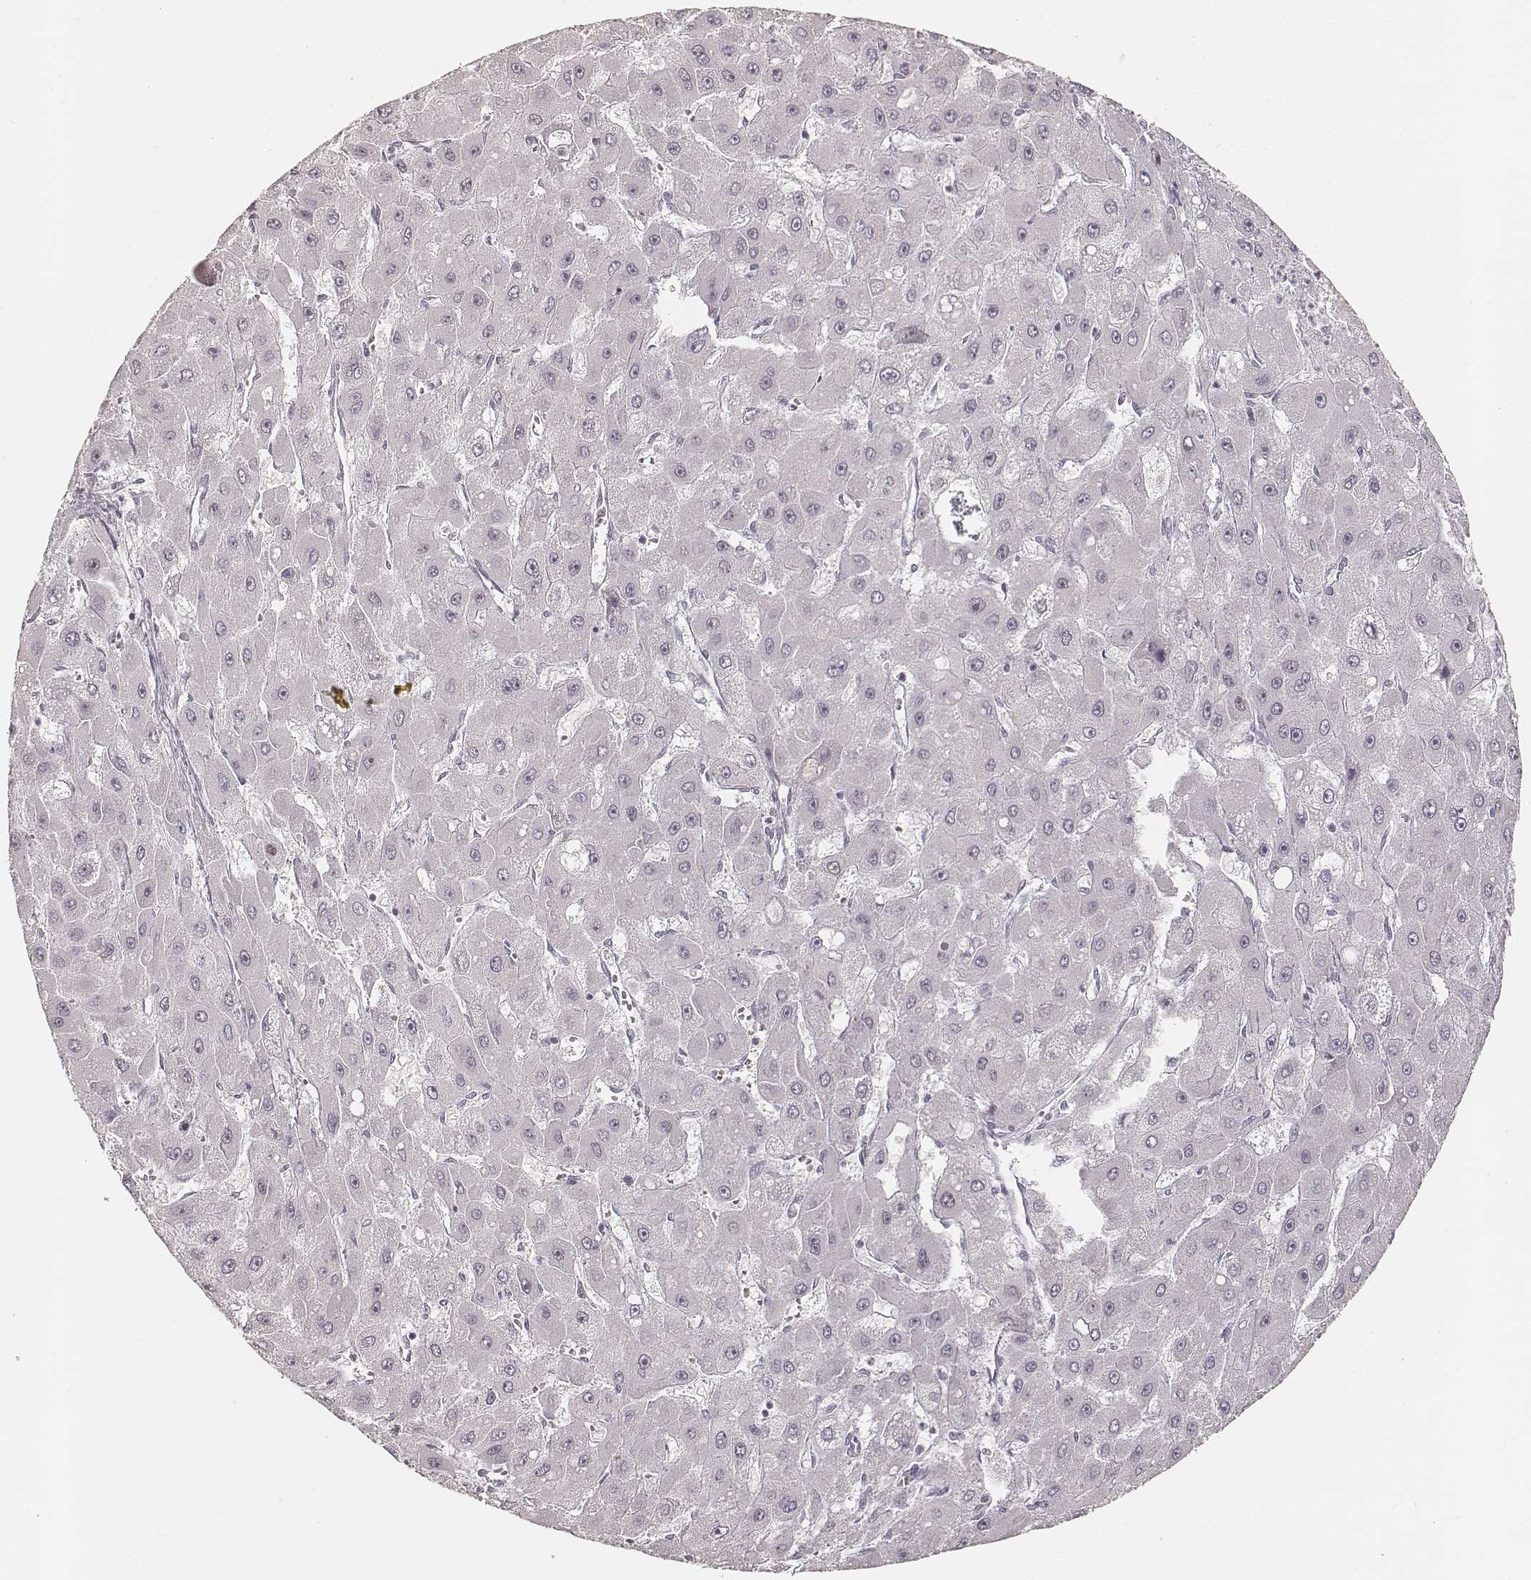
{"staining": {"intensity": "negative", "quantity": "none", "location": "none"}, "tissue": "liver cancer", "cell_type": "Tumor cells", "image_type": "cancer", "snomed": [{"axis": "morphology", "description": "Carcinoma, Hepatocellular, NOS"}, {"axis": "topography", "description": "Liver"}], "caption": "A histopathology image of human liver cancer is negative for staining in tumor cells.", "gene": "TEX37", "patient": {"sex": "female", "age": 25}}